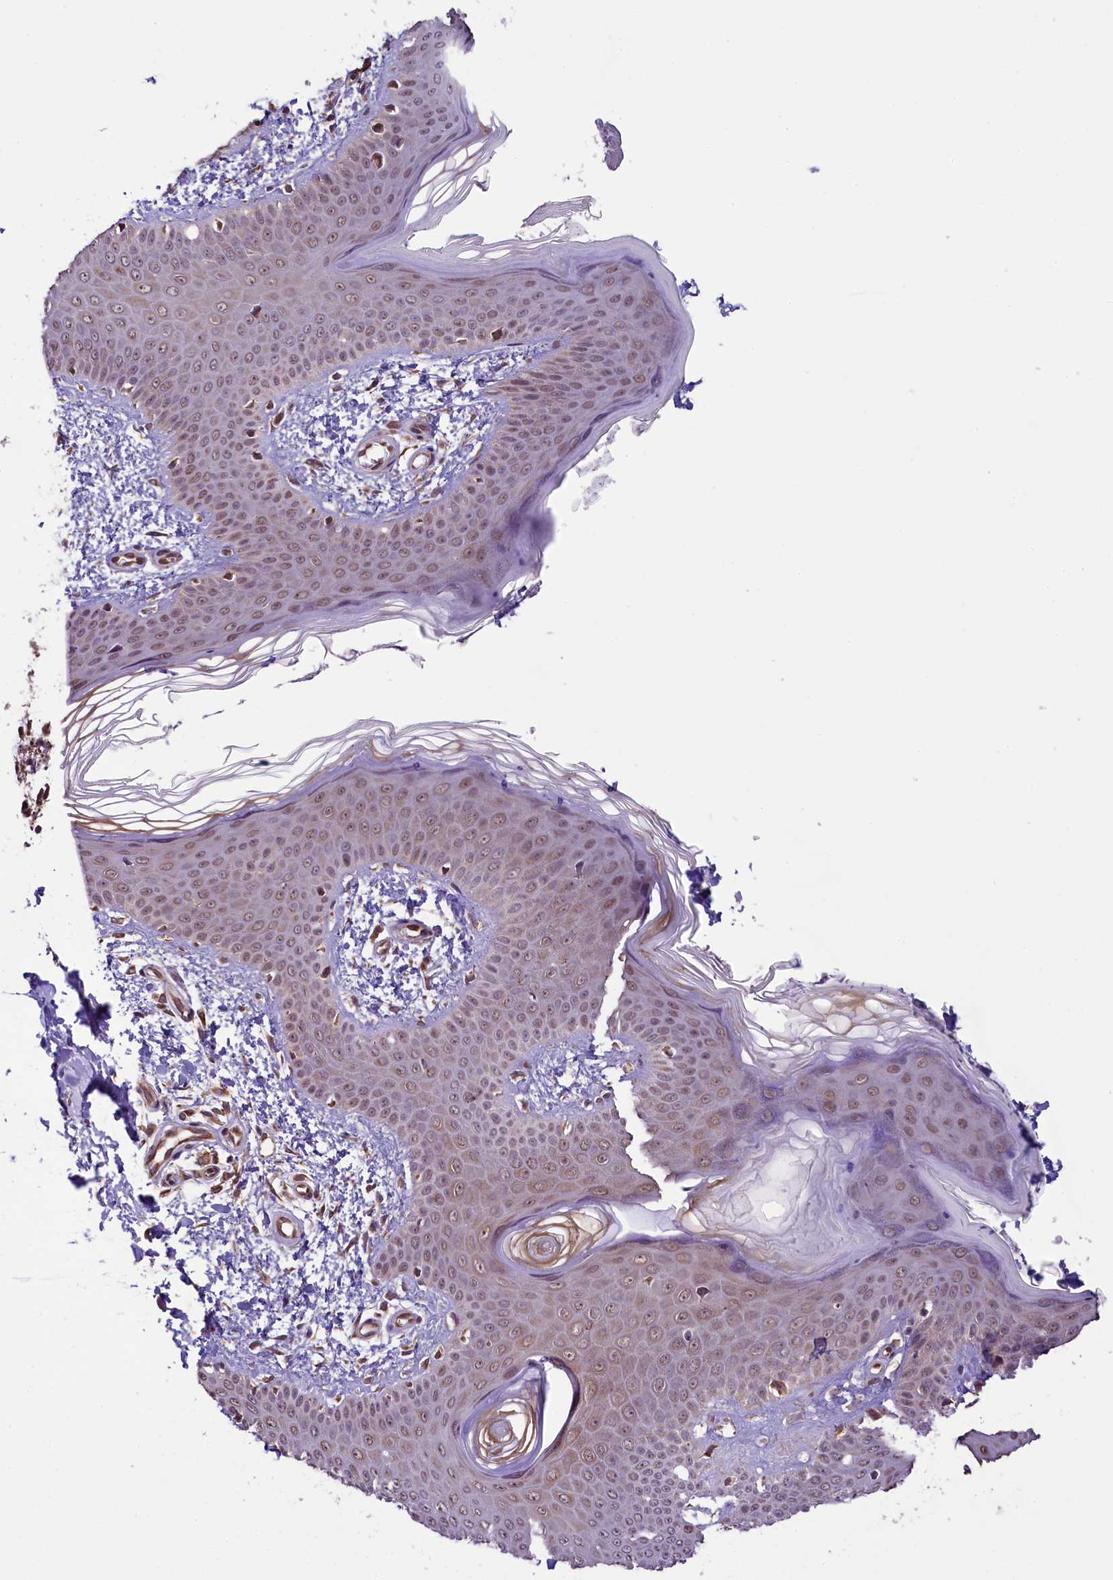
{"staining": {"intensity": "moderate", "quantity": ">75%", "location": "nuclear"}, "tissue": "skin", "cell_type": "Keratinocytes", "image_type": "normal", "snomed": [{"axis": "morphology", "description": "Normal tissue, NOS"}, {"axis": "topography", "description": "Skin"}], "caption": "Moderate nuclear protein positivity is present in approximately >75% of keratinocytes in skin. The staining is performed using DAB brown chromogen to label protein expression. The nuclei are counter-stained blue using hematoxylin.", "gene": "PAF1", "patient": {"sex": "male", "age": 37}}